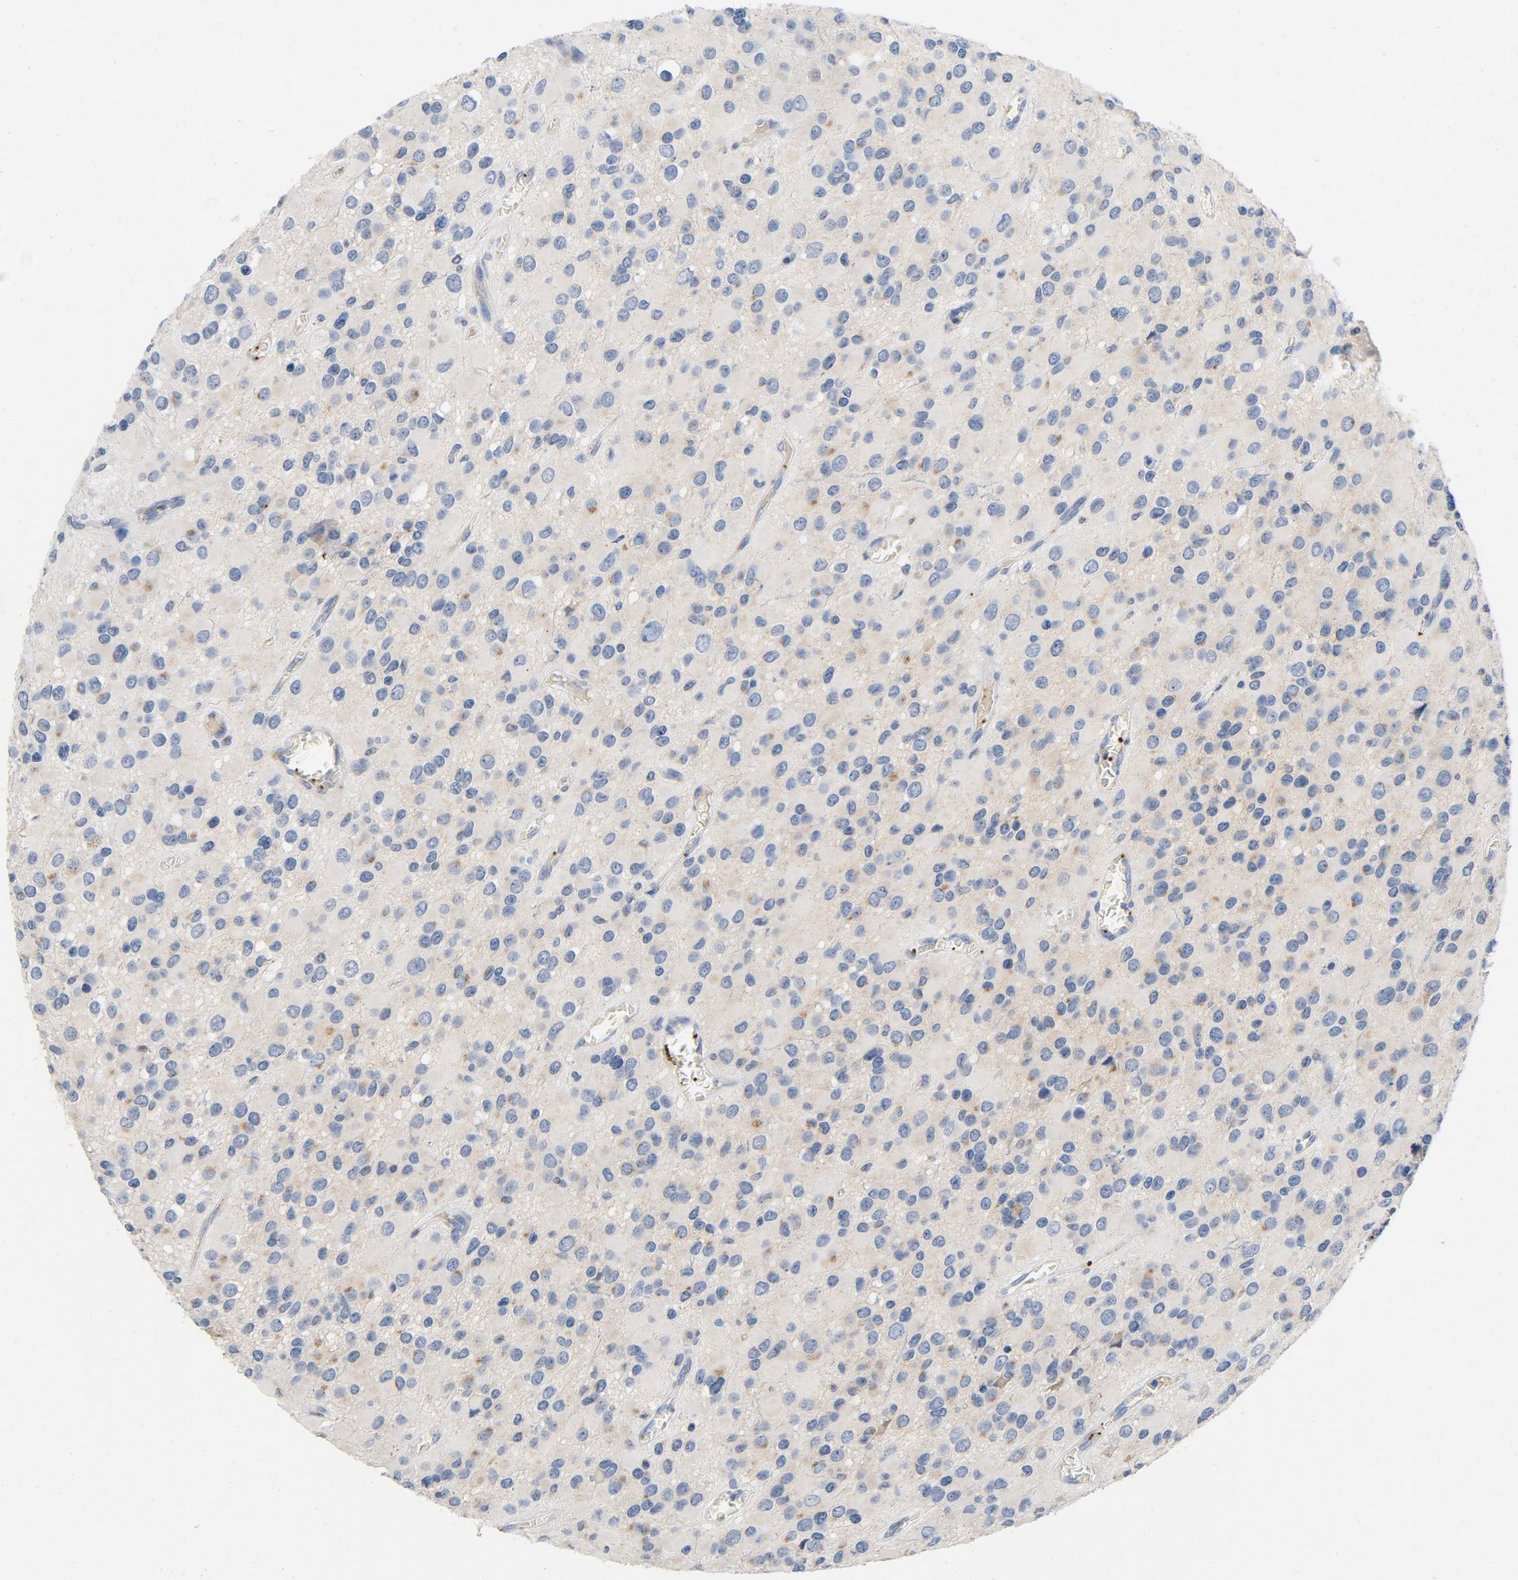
{"staining": {"intensity": "negative", "quantity": "none", "location": "none"}, "tissue": "glioma", "cell_type": "Tumor cells", "image_type": "cancer", "snomed": [{"axis": "morphology", "description": "Glioma, malignant, Low grade"}, {"axis": "topography", "description": "Brain"}], "caption": "Malignant glioma (low-grade) was stained to show a protein in brown. There is no significant staining in tumor cells. The staining was performed using DAB (3,3'-diaminobenzidine) to visualize the protein expression in brown, while the nuclei were stained in blue with hematoxylin (Magnification: 20x).", "gene": "LMAN2", "patient": {"sex": "male", "age": 42}}